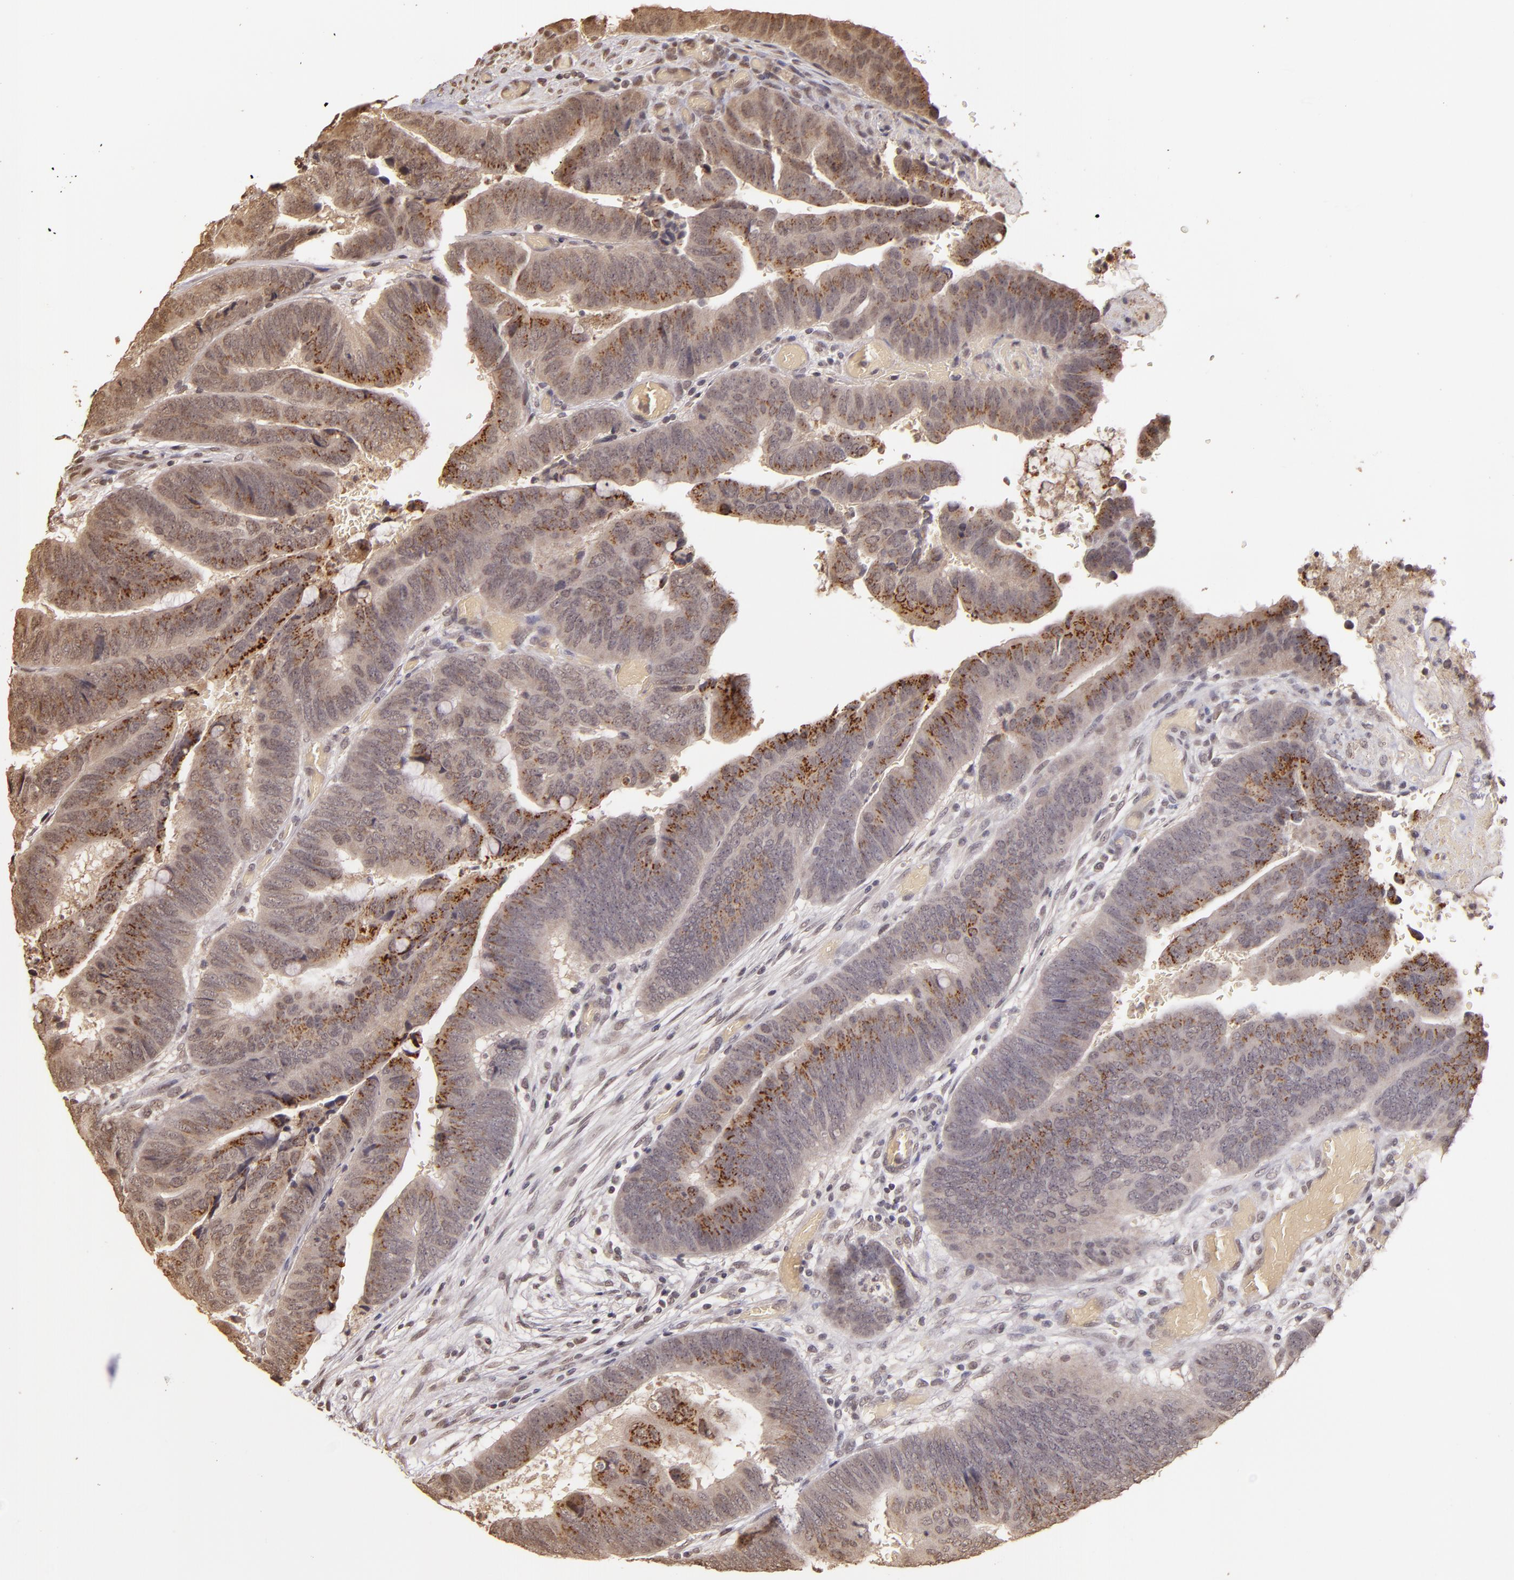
{"staining": {"intensity": "moderate", "quantity": ">75%", "location": "cytoplasmic/membranous,nuclear"}, "tissue": "colorectal cancer", "cell_type": "Tumor cells", "image_type": "cancer", "snomed": [{"axis": "morphology", "description": "Normal tissue, NOS"}, {"axis": "morphology", "description": "Adenocarcinoma, NOS"}, {"axis": "topography", "description": "Rectum"}], "caption": "Brown immunohistochemical staining in colorectal cancer shows moderate cytoplasmic/membranous and nuclear staining in about >75% of tumor cells.", "gene": "CUL1", "patient": {"sex": "male", "age": 92}}